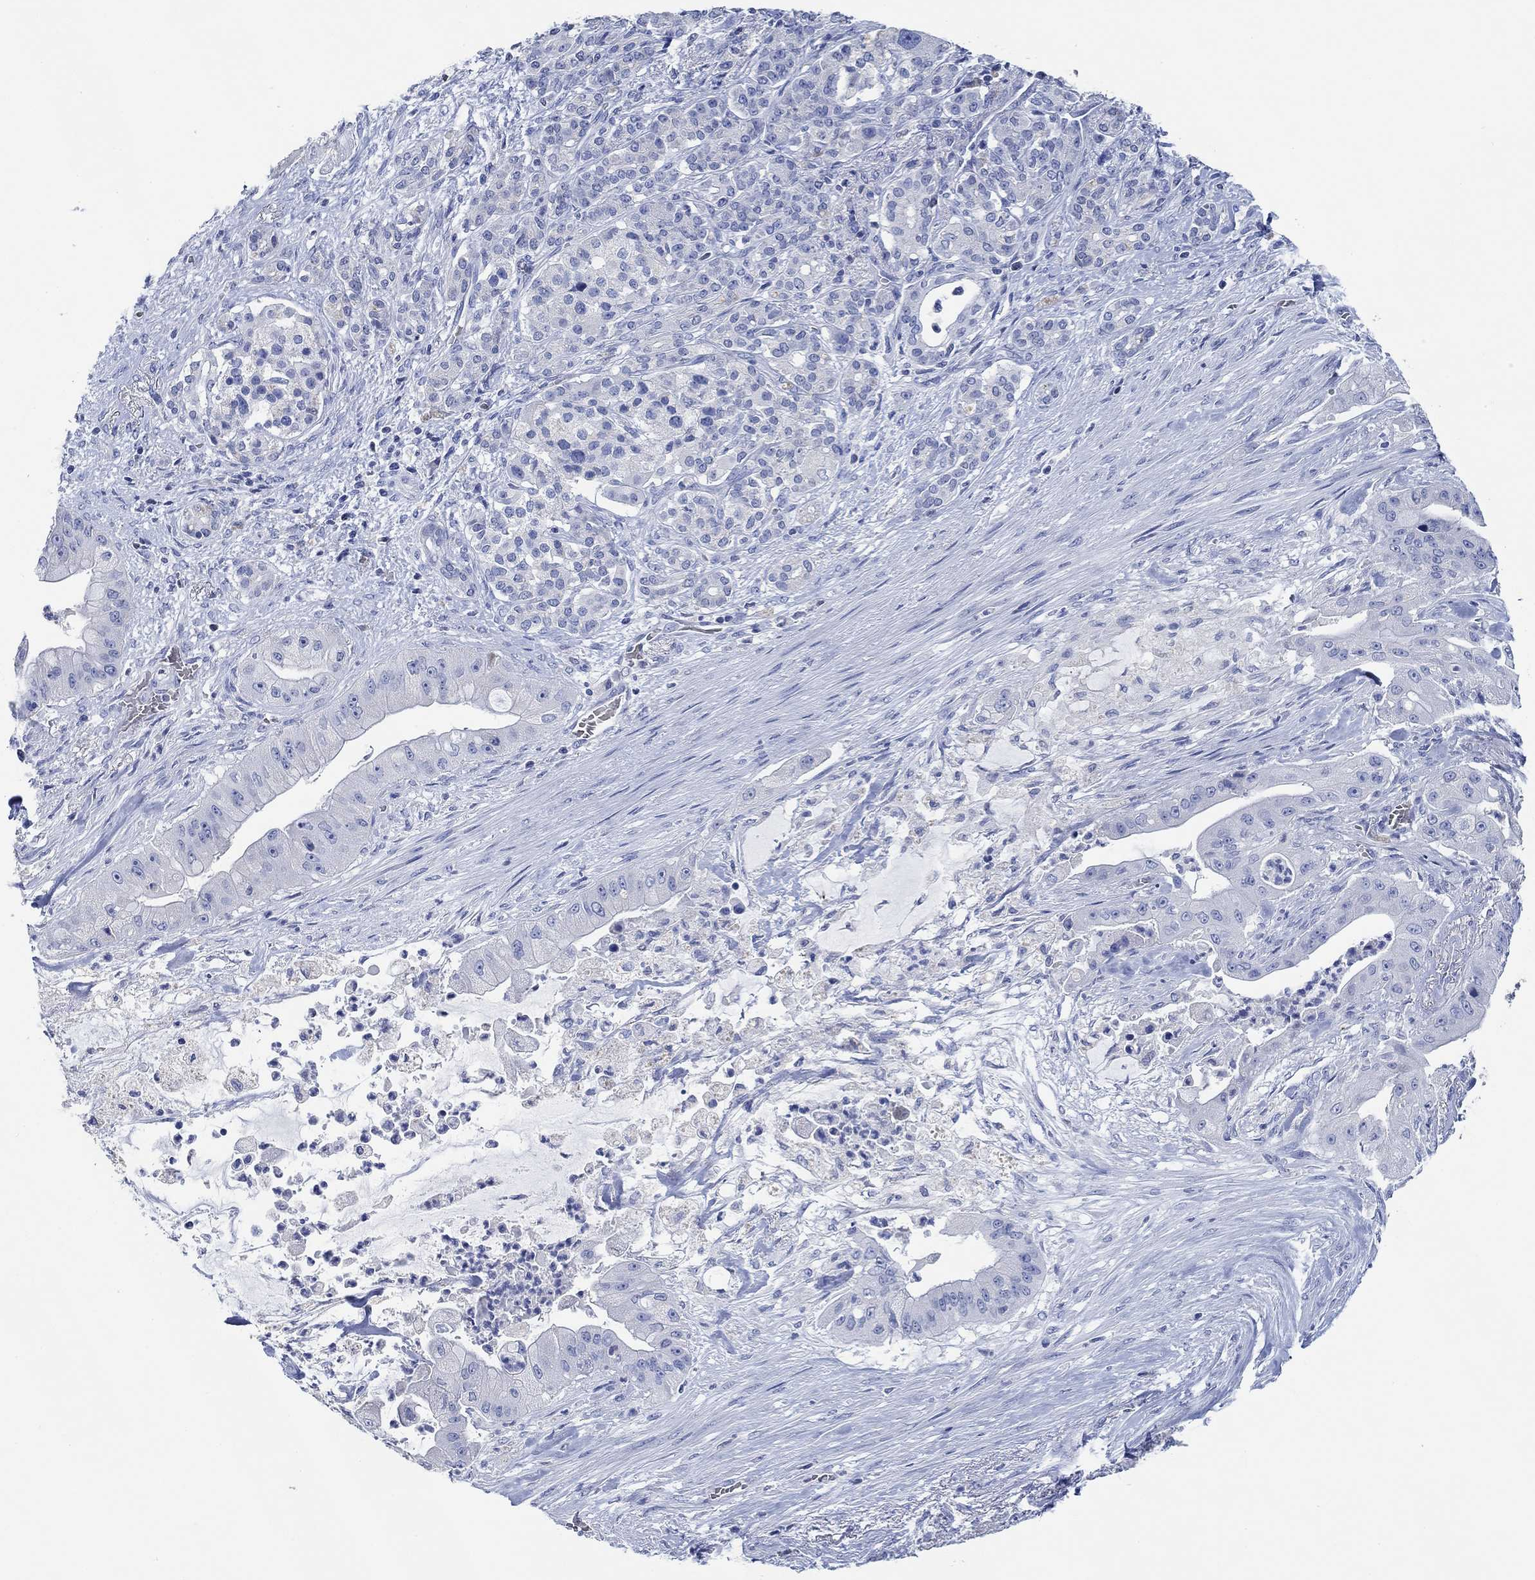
{"staining": {"intensity": "negative", "quantity": "none", "location": "none"}, "tissue": "pancreatic cancer", "cell_type": "Tumor cells", "image_type": "cancer", "snomed": [{"axis": "morphology", "description": "Normal tissue, NOS"}, {"axis": "morphology", "description": "Inflammation, NOS"}, {"axis": "morphology", "description": "Adenocarcinoma, NOS"}, {"axis": "topography", "description": "Pancreas"}], "caption": "There is no significant positivity in tumor cells of pancreatic cancer (adenocarcinoma). (DAB immunohistochemistry (IHC) with hematoxylin counter stain).", "gene": "PPP1R17", "patient": {"sex": "male", "age": 57}}